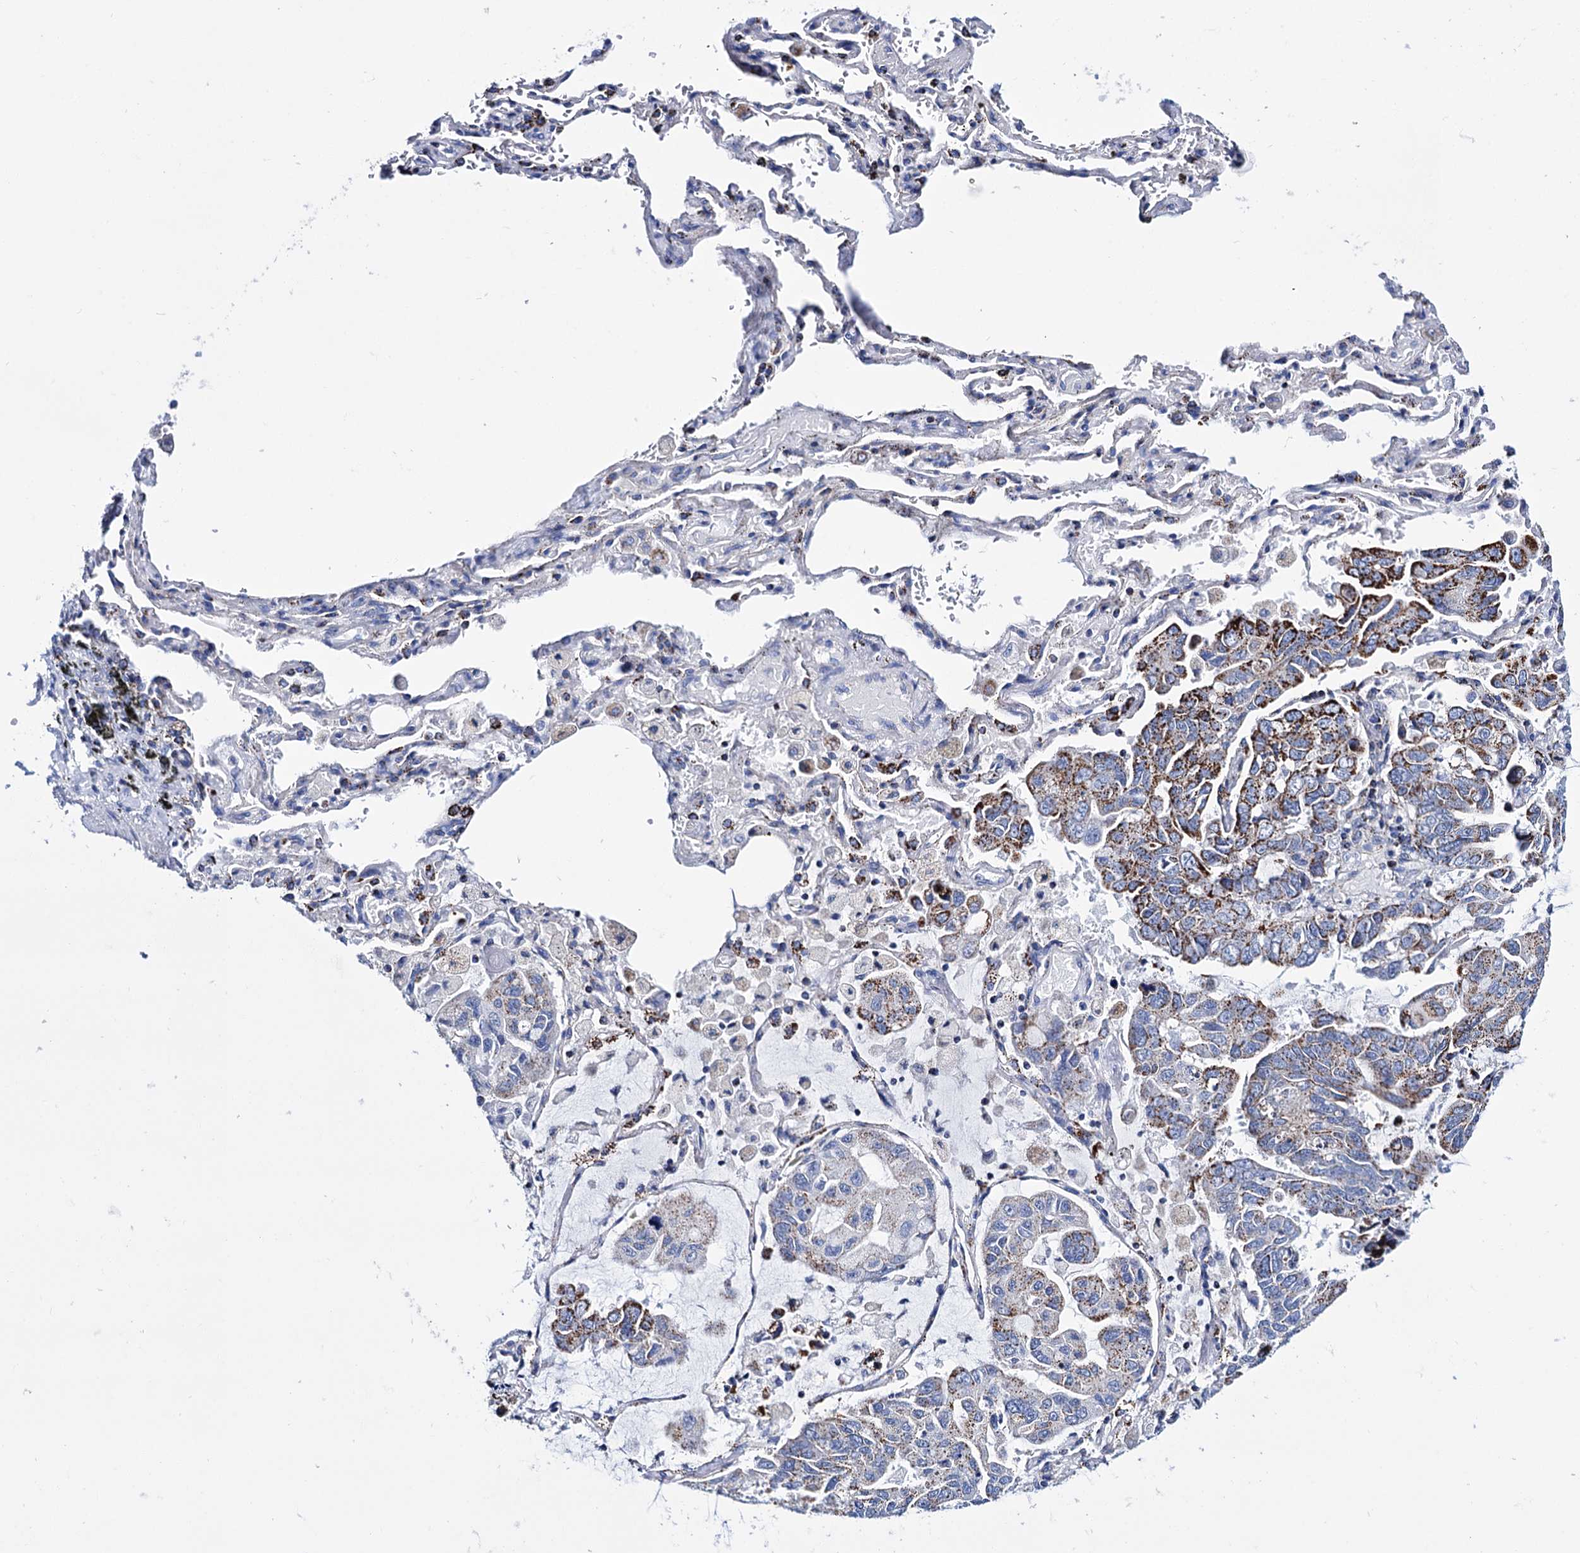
{"staining": {"intensity": "moderate", "quantity": ">75%", "location": "cytoplasmic/membranous"}, "tissue": "lung cancer", "cell_type": "Tumor cells", "image_type": "cancer", "snomed": [{"axis": "morphology", "description": "Adenocarcinoma, NOS"}, {"axis": "topography", "description": "Lung"}], "caption": "Protein expression analysis of lung cancer shows moderate cytoplasmic/membranous expression in approximately >75% of tumor cells. (IHC, brightfield microscopy, high magnification).", "gene": "UBASH3B", "patient": {"sex": "male", "age": 64}}